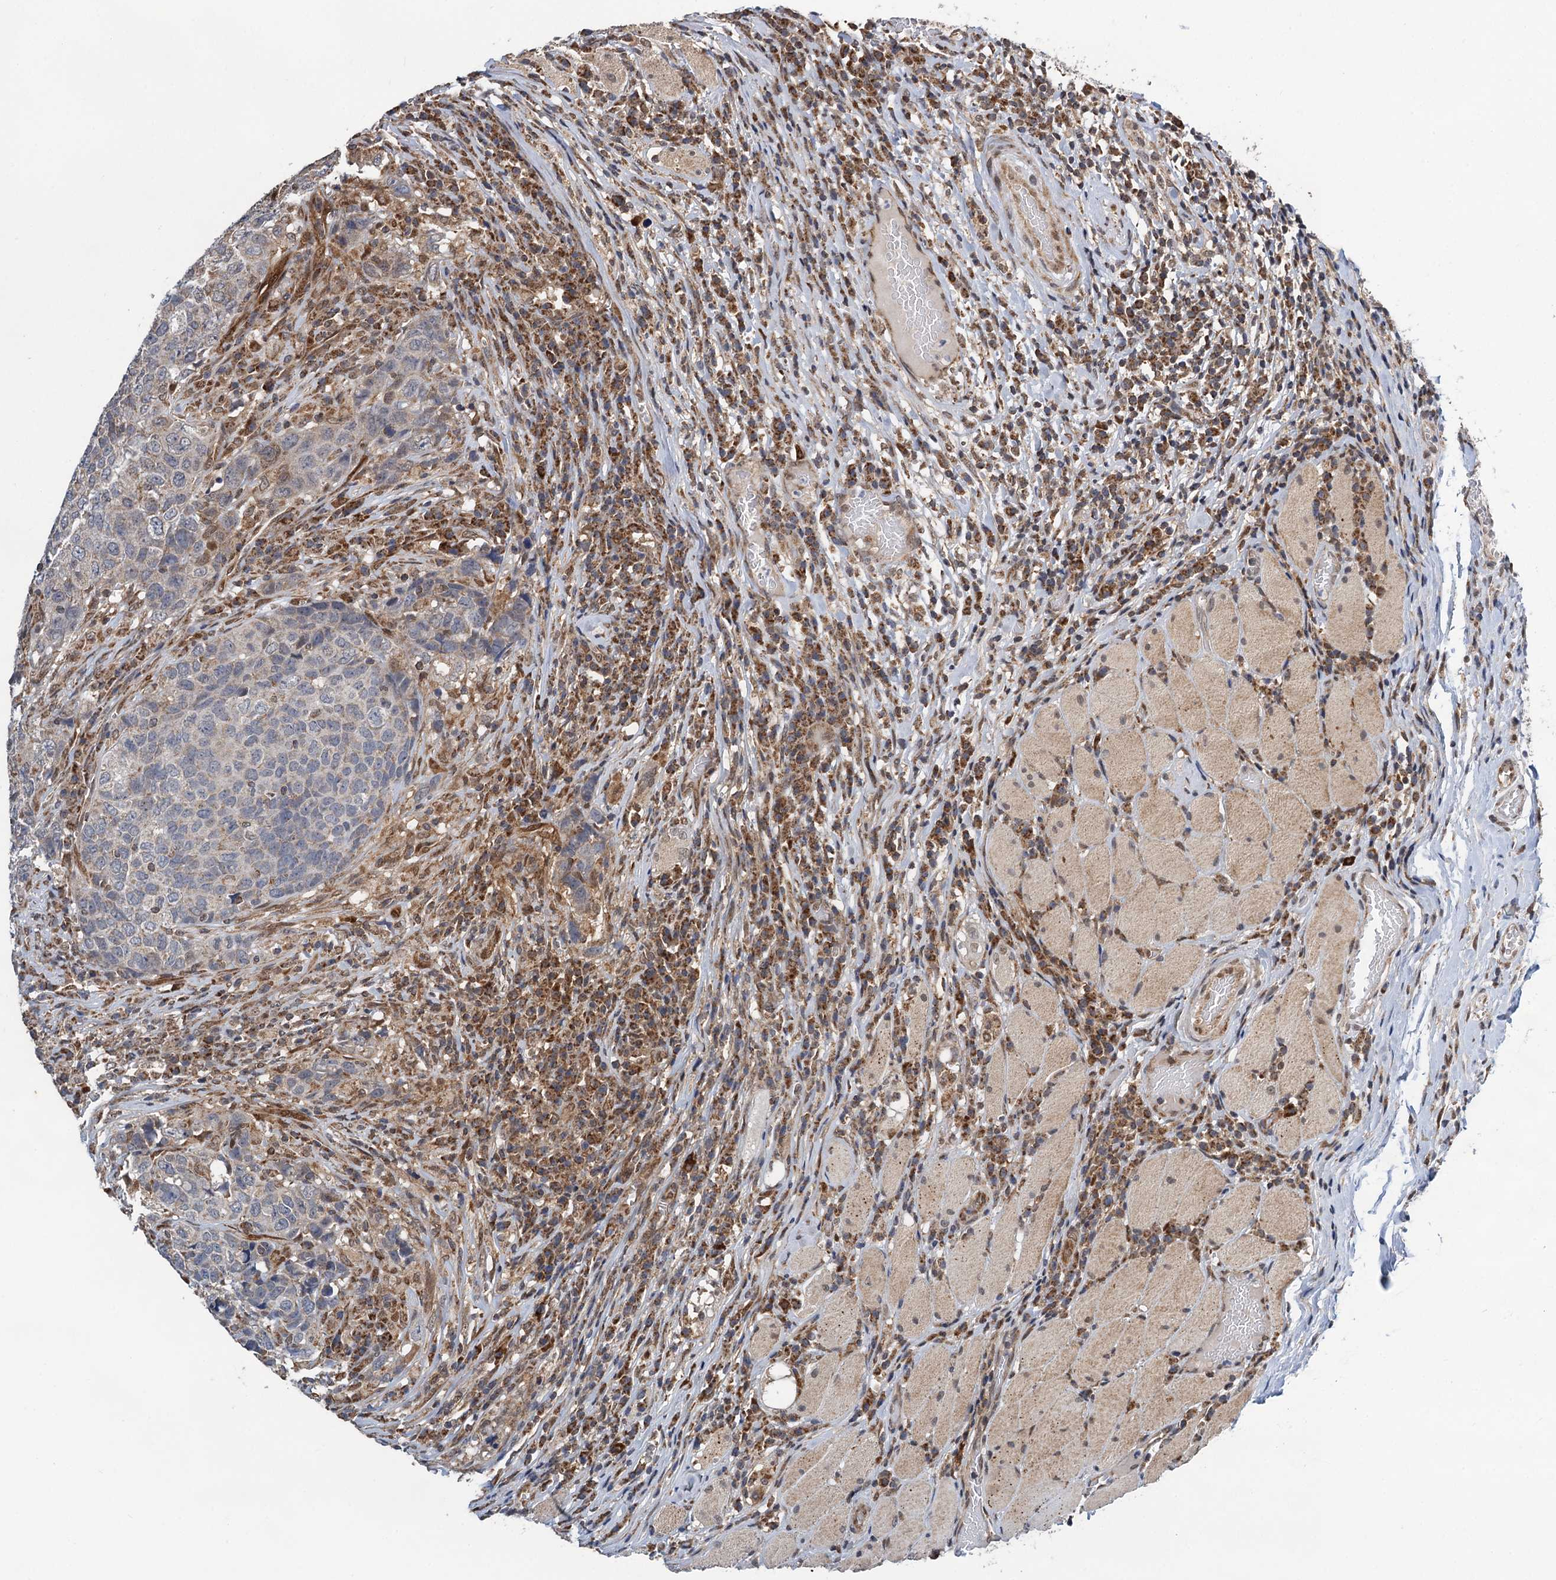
{"staining": {"intensity": "weak", "quantity": "<25%", "location": "cytoplasmic/membranous"}, "tissue": "head and neck cancer", "cell_type": "Tumor cells", "image_type": "cancer", "snomed": [{"axis": "morphology", "description": "Squamous cell carcinoma, NOS"}, {"axis": "topography", "description": "Head-Neck"}], "caption": "Head and neck cancer (squamous cell carcinoma) stained for a protein using IHC displays no staining tumor cells.", "gene": "CMPK2", "patient": {"sex": "male", "age": 66}}